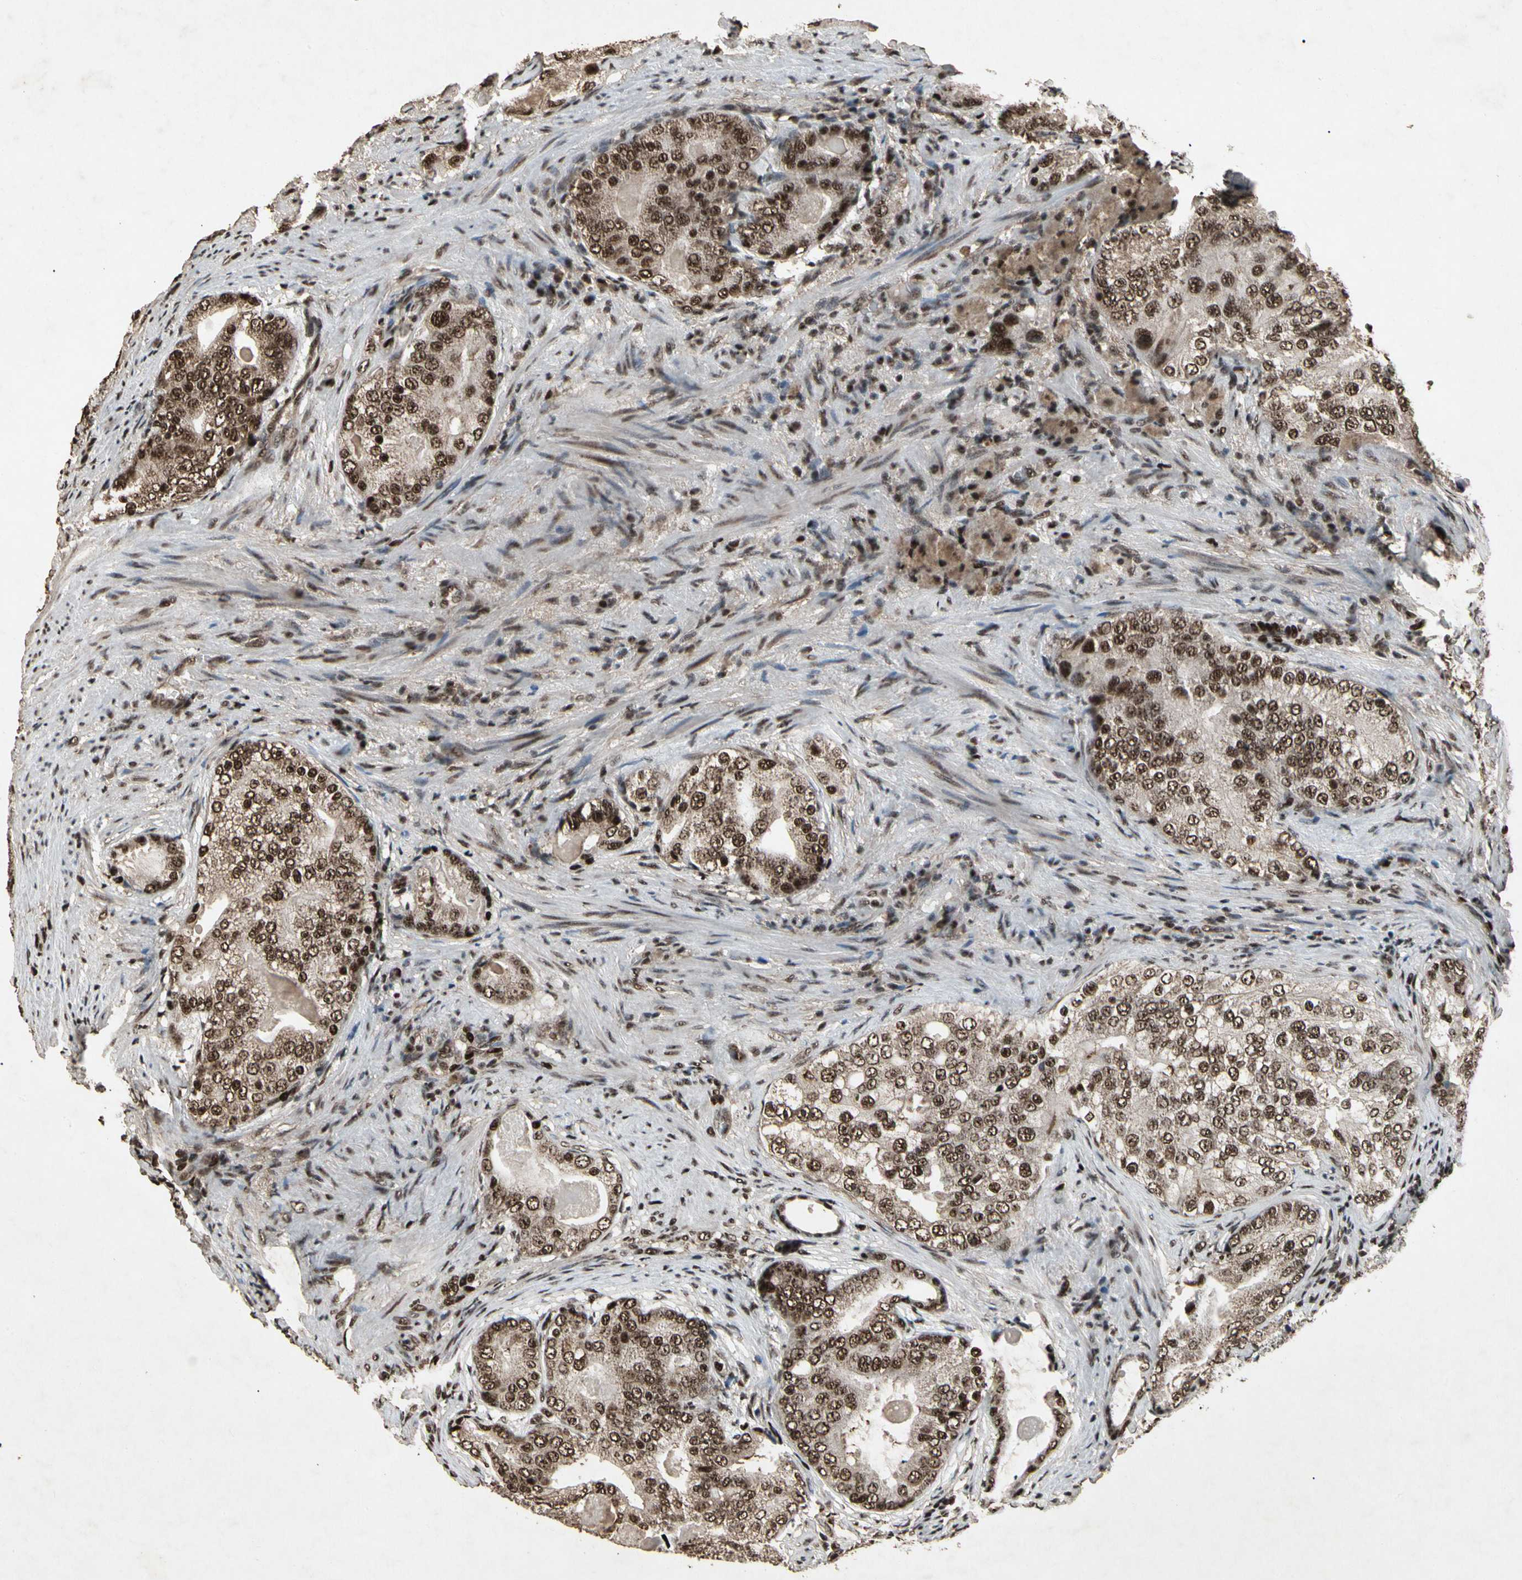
{"staining": {"intensity": "strong", "quantity": ">75%", "location": "nuclear"}, "tissue": "prostate cancer", "cell_type": "Tumor cells", "image_type": "cancer", "snomed": [{"axis": "morphology", "description": "Adenocarcinoma, High grade"}, {"axis": "topography", "description": "Prostate"}], "caption": "IHC of human prostate cancer (high-grade adenocarcinoma) shows high levels of strong nuclear positivity in about >75% of tumor cells.", "gene": "TBX2", "patient": {"sex": "male", "age": 66}}